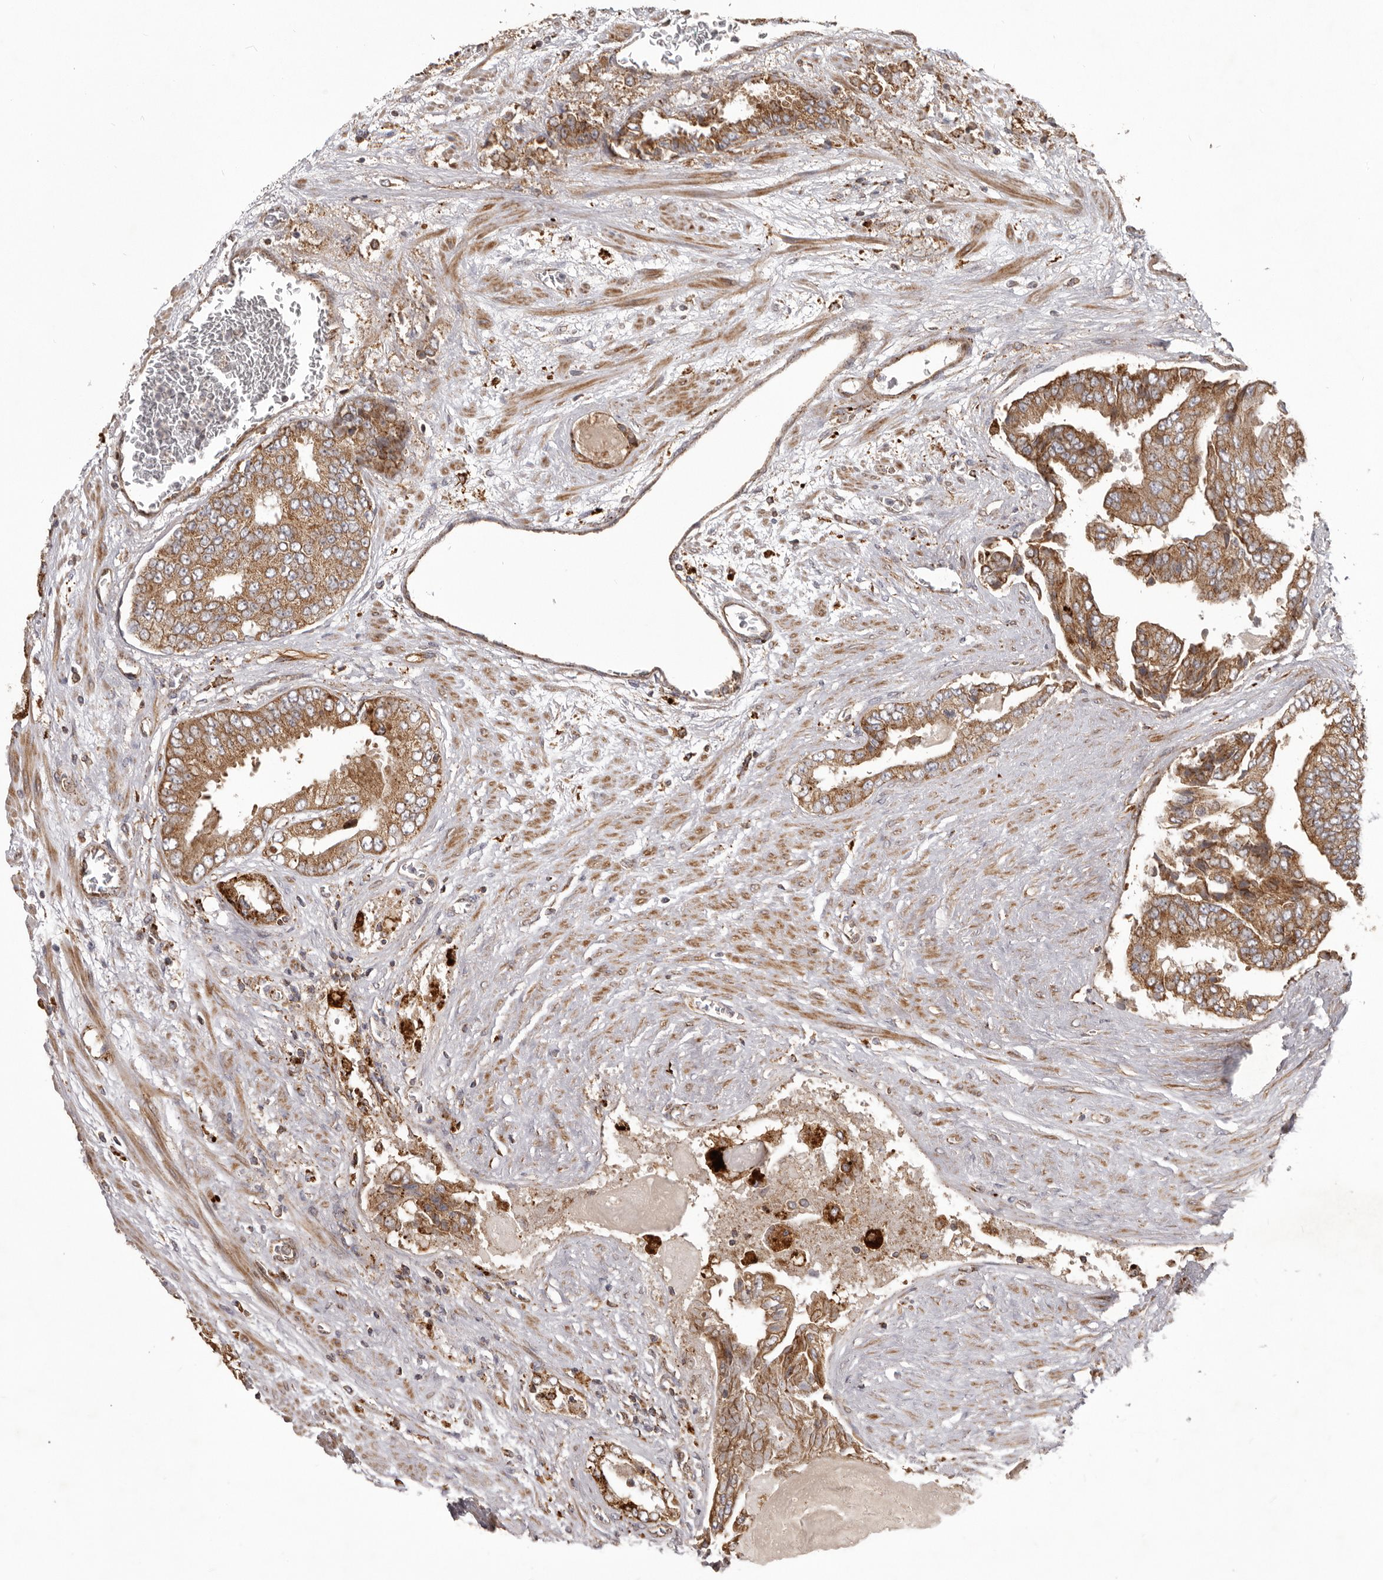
{"staining": {"intensity": "moderate", "quantity": ">75%", "location": "cytoplasmic/membranous"}, "tissue": "prostate cancer", "cell_type": "Tumor cells", "image_type": "cancer", "snomed": [{"axis": "morphology", "description": "Adenocarcinoma, High grade"}, {"axis": "topography", "description": "Prostate"}], "caption": "High-power microscopy captured an immunohistochemistry photomicrograph of prostate cancer (high-grade adenocarcinoma), revealing moderate cytoplasmic/membranous positivity in approximately >75% of tumor cells.", "gene": "NUP43", "patient": {"sex": "male", "age": 58}}